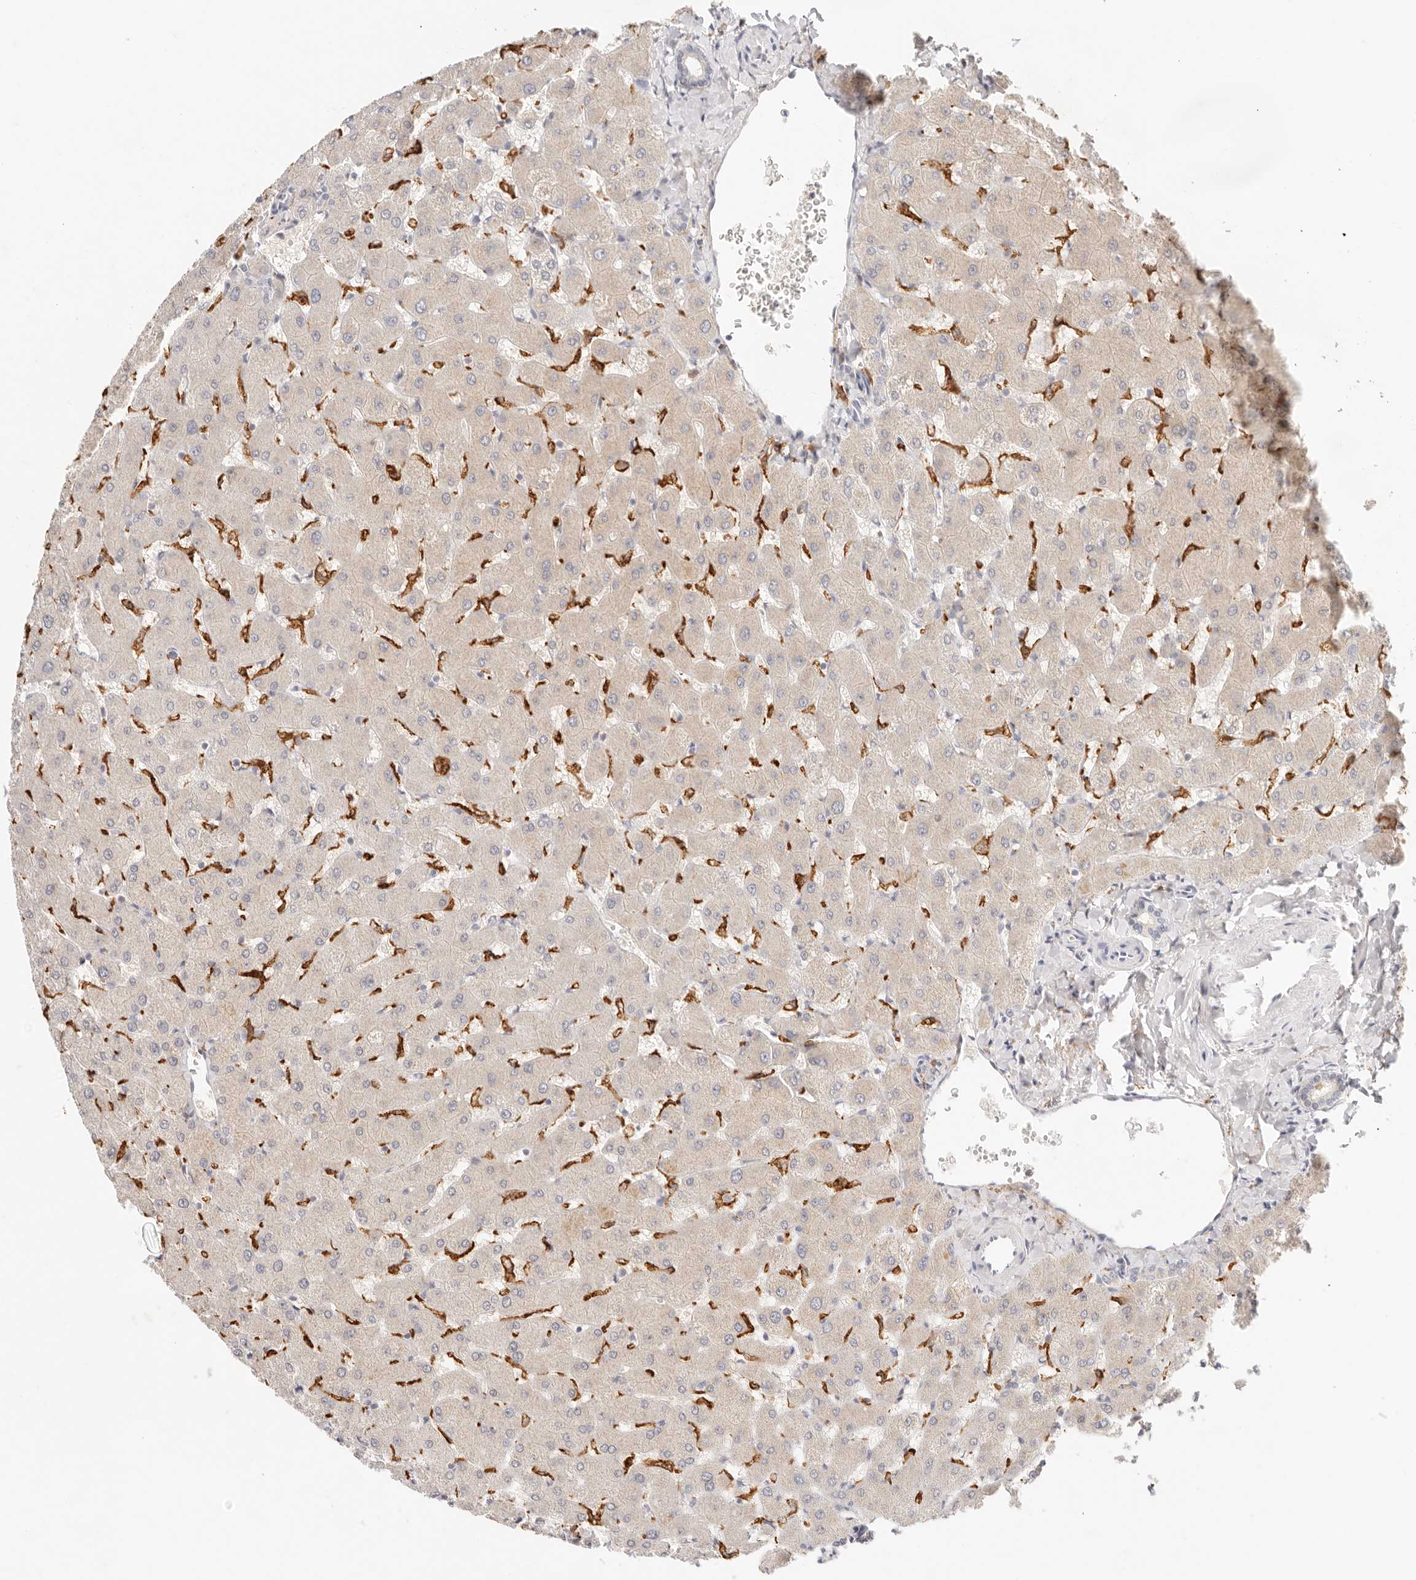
{"staining": {"intensity": "negative", "quantity": "none", "location": "none"}, "tissue": "liver", "cell_type": "Cholangiocytes", "image_type": "normal", "snomed": [{"axis": "morphology", "description": "Normal tissue, NOS"}, {"axis": "topography", "description": "Liver"}], "caption": "Human liver stained for a protein using immunohistochemistry (IHC) displays no positivity in cholangiocytes.", "gene": "HK2", "patient": {"sex": "female", "age": 63}}